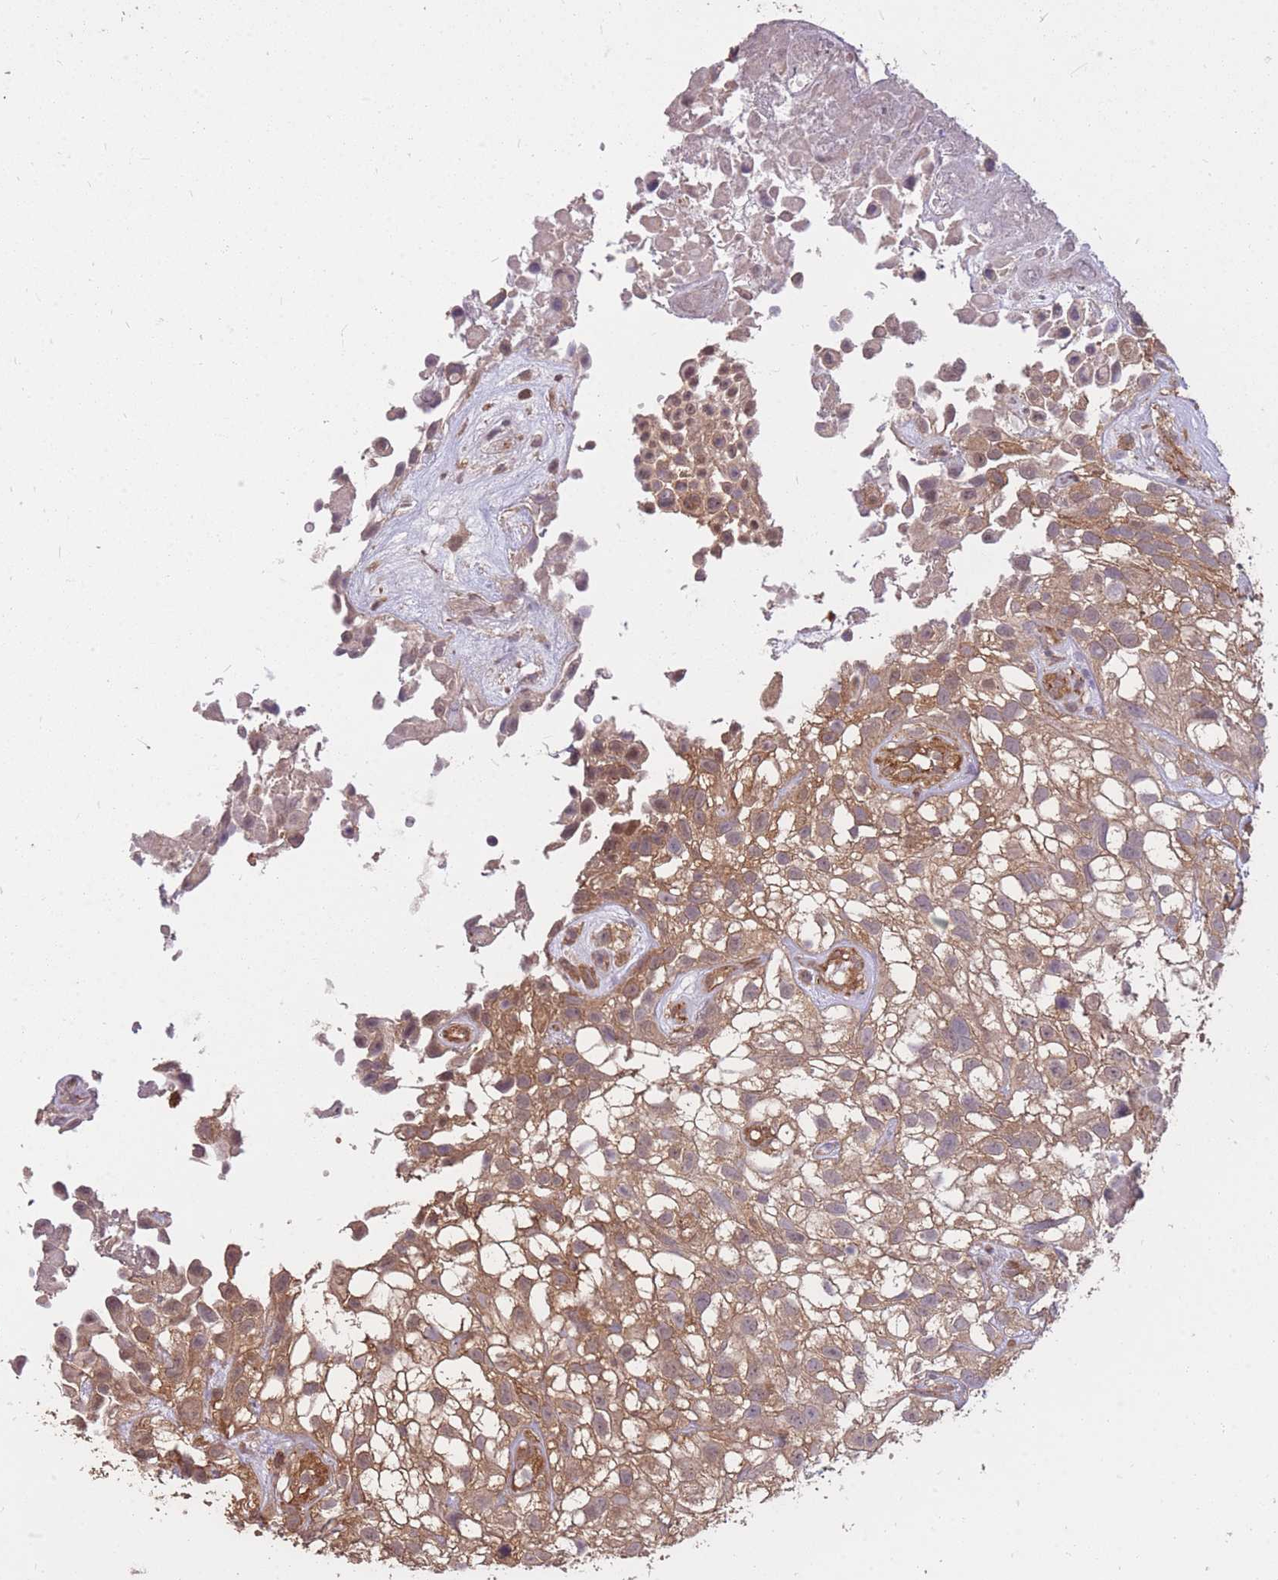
{"staining": {"intensity": "moderate", "quantity": ">75%", "location": "cytoplasmic/membranous,nuclear"}, "tissue": "urothelial cancer", "cell_type": "Tumor cells", "image_type": "cancer", "snomed": [{"axis": "morphology", "description": "Urothelial carcinoma, High grade"}, {"axis": "topography", "description": "Urinary bladder"}], "caption": "Human urothelial cancer stained for a protein (brown) demonstrates moderate cytoplasmic/membranous and nuclear positive positivity in about >75% of tumor cells.", "gene": "DYNC1LI2", "patient": {"sex": "male", "age": 56}}